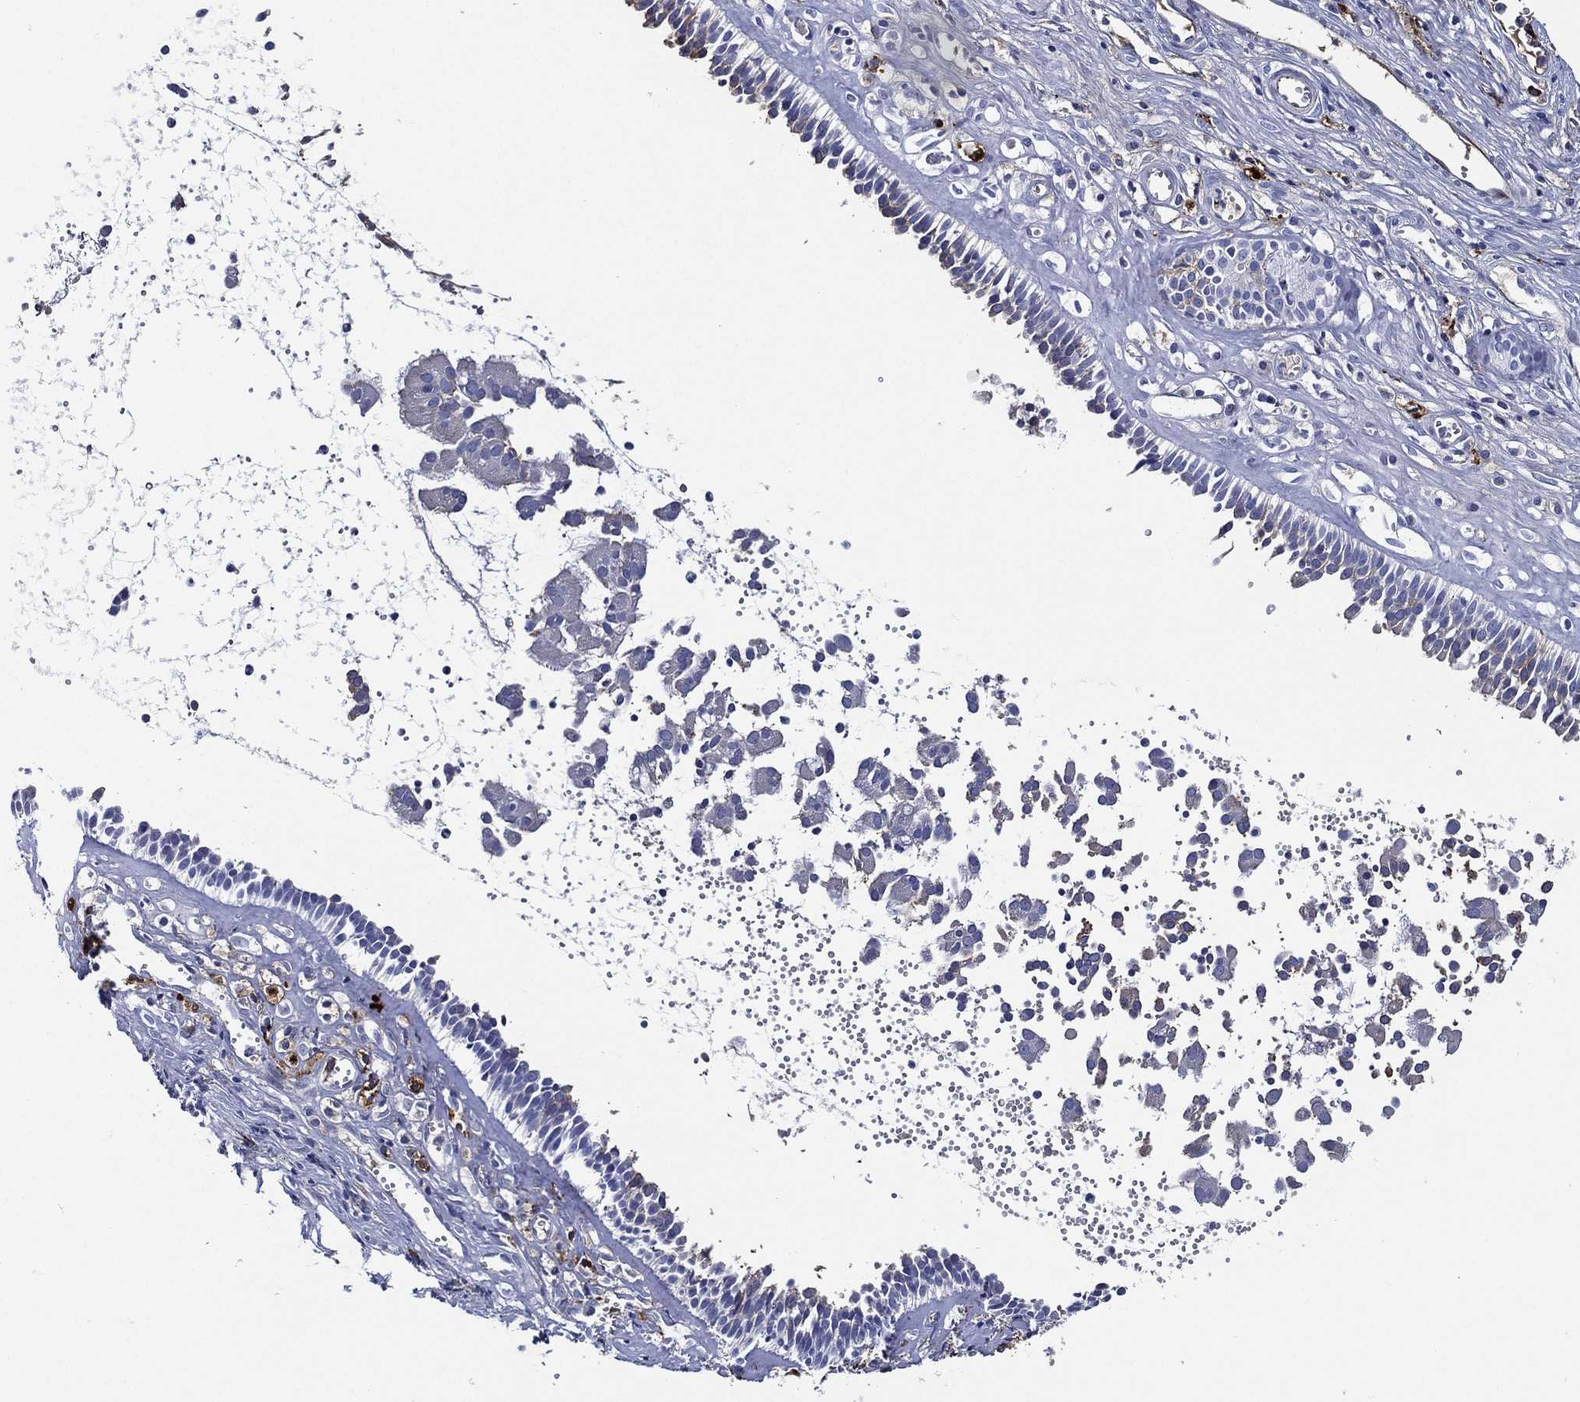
{"staining": {"intensity": "moderate", "quantity": "25%-75%", "location": "cytoplasmic/membranous"}, "tissue": "nasopharynx", "cell_type": "Respiratory epithelial cells", "image_type": "normal", "snomed": [{"axis": "morphology", "description": "Normal tissue, NOS"}, {"axis": "topography", "description": "Nasopharynx"}], "caption": "Moderate cytoplasmic/membranous positivity is appreciated in approximately 25%-75% of respiratory epithelial cells in unremarkable nasopharynx.", "gene": "TMPRSS11D", "patient": {"sex": "male", "age": 61}}